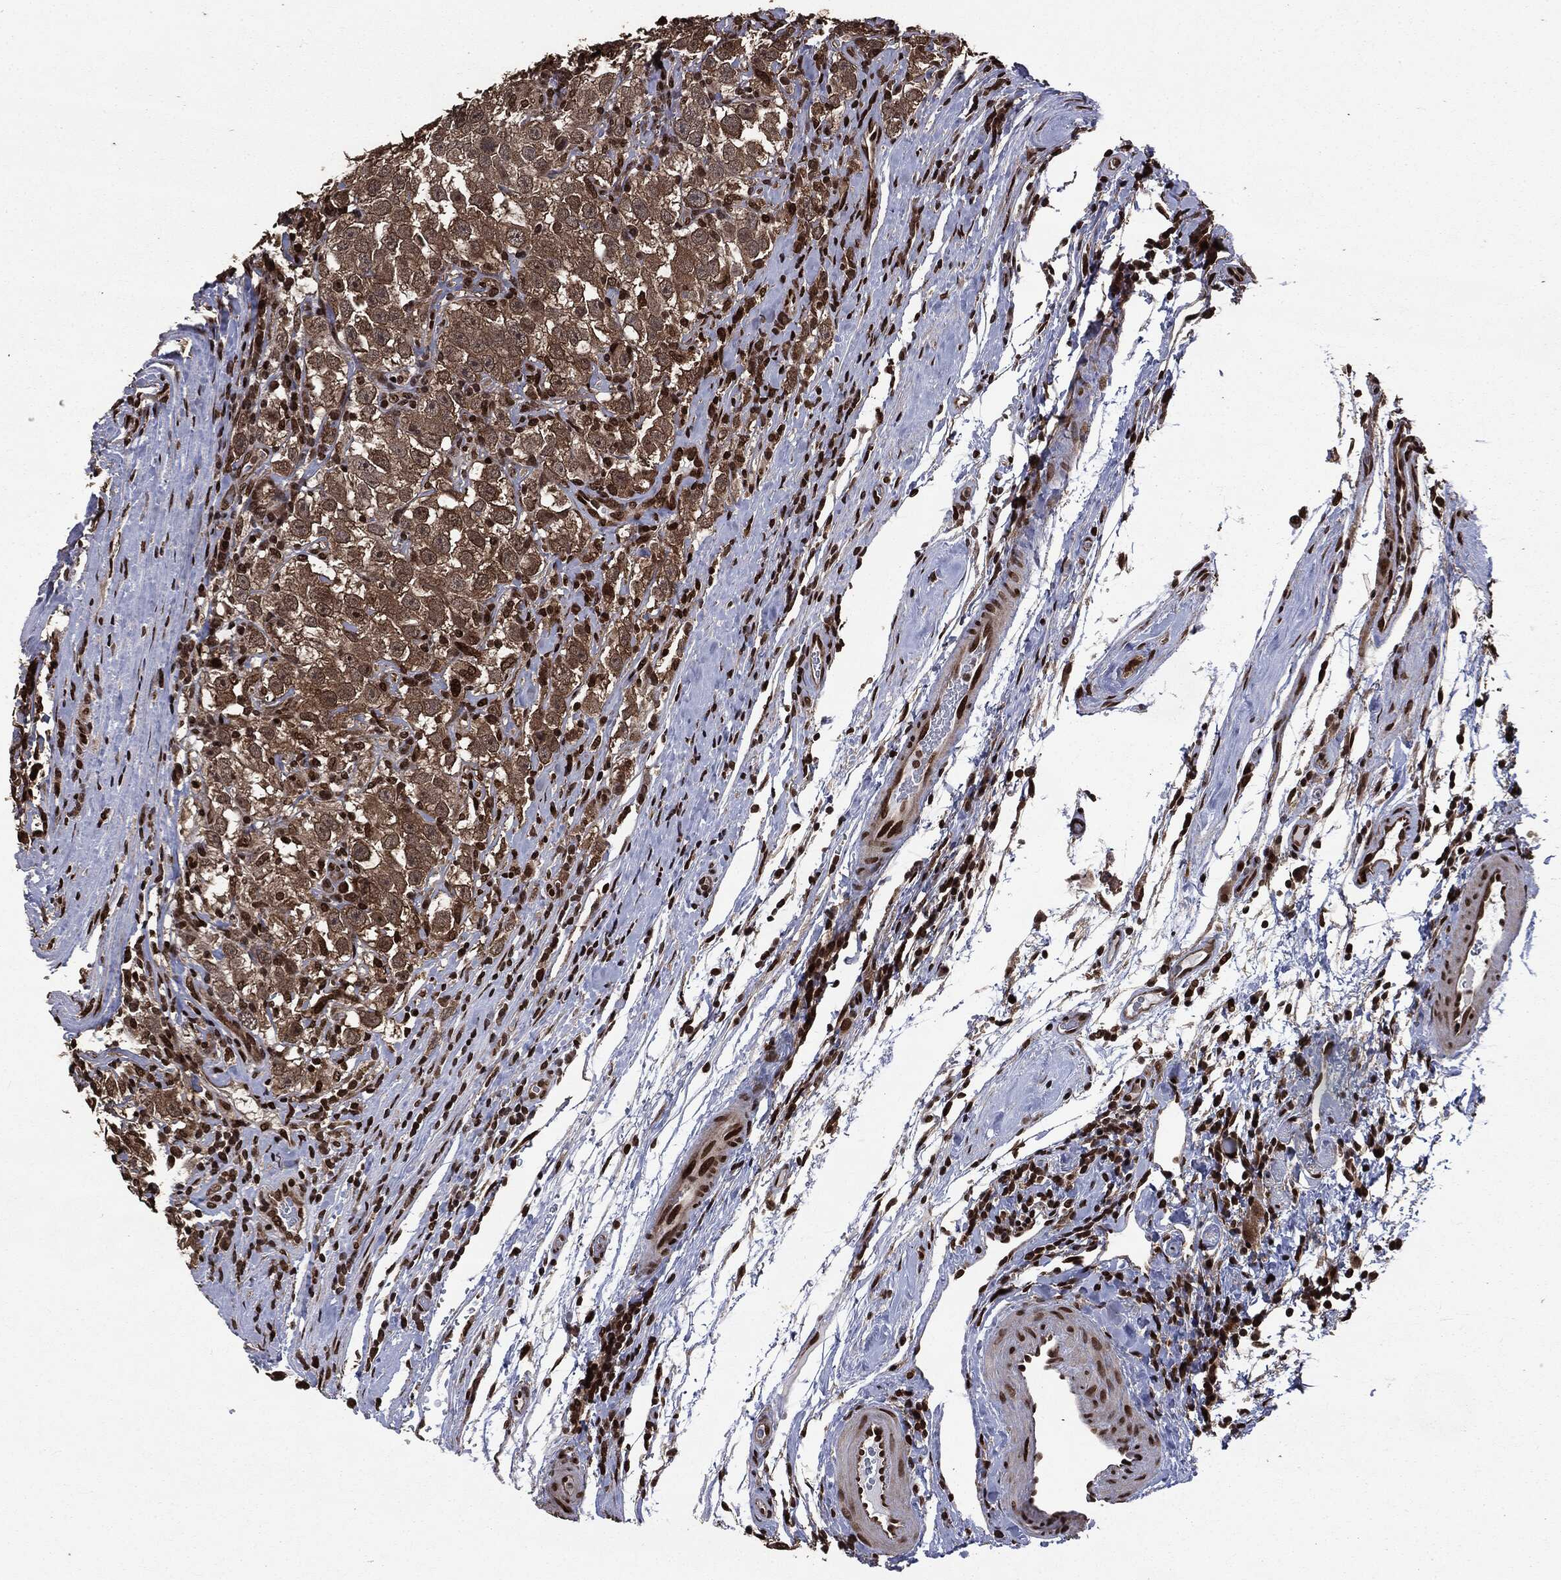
{"staining": {"intensity": "strong", "quantity": "25%-75%", "location": "cytoplasmic/membranous,nuclear"}, "tissue": "testis cancer", "cell_type": "Tumor cells", "image_type": "cancer", "snomed": [{"axis": "morphology", "description": "Seminoma, NOS"}, {"axis": "topography", "description": "Testis"}], "caption": "Protein staining by IHC shows strong cytoplasmic/membranous and nuclear expression in about 25%-75% of tumor cells in testis seminoma.", "gene": "DVL2", "patient": {"sex": "male", "age": 41}}